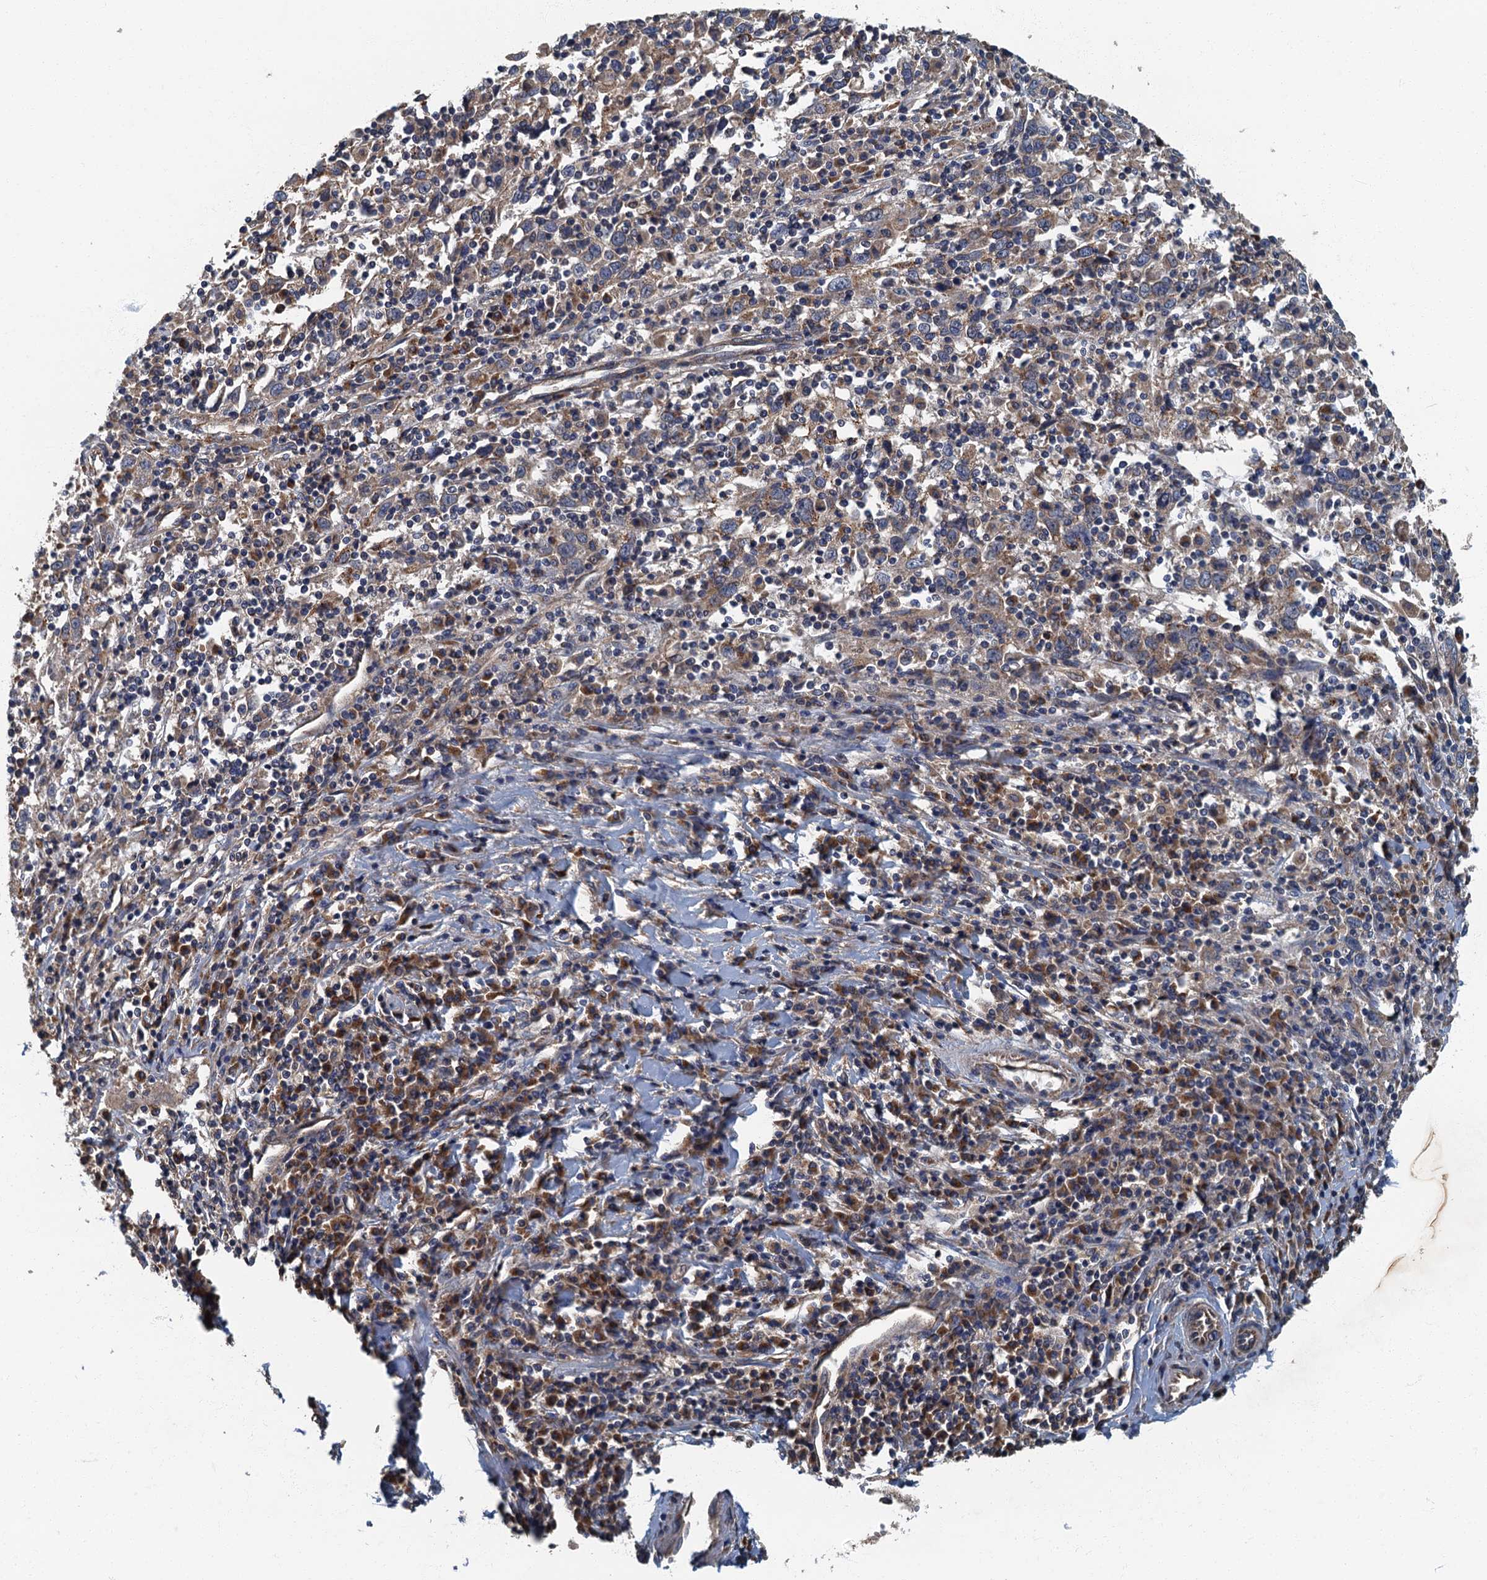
{"staining": {"intensity": "weak", "quantity": "25%-75%", "location": "cytoplasmic/membranous"}, "tissue": "cervical cancer", "cell_type": "Tumor cells", "image_type": "cancer", "snomed": [{"axis": "morphology", "description": "Squamous cell carcinoma, NOS"}, {"axis": "topography", "description": "Cervix"}], "caption": "High-magnification brightfield microscopy of squamous cell carcinoma (cervical) stained with DAB (brown) and counterstained with hematoxylin (blue). tumor cells exhibit weak cytoplasmic/membranous expression is present in approximately25%-75% of cells.", "gene": "DDX49", "patient": {"sex": "female", "age": 46}}